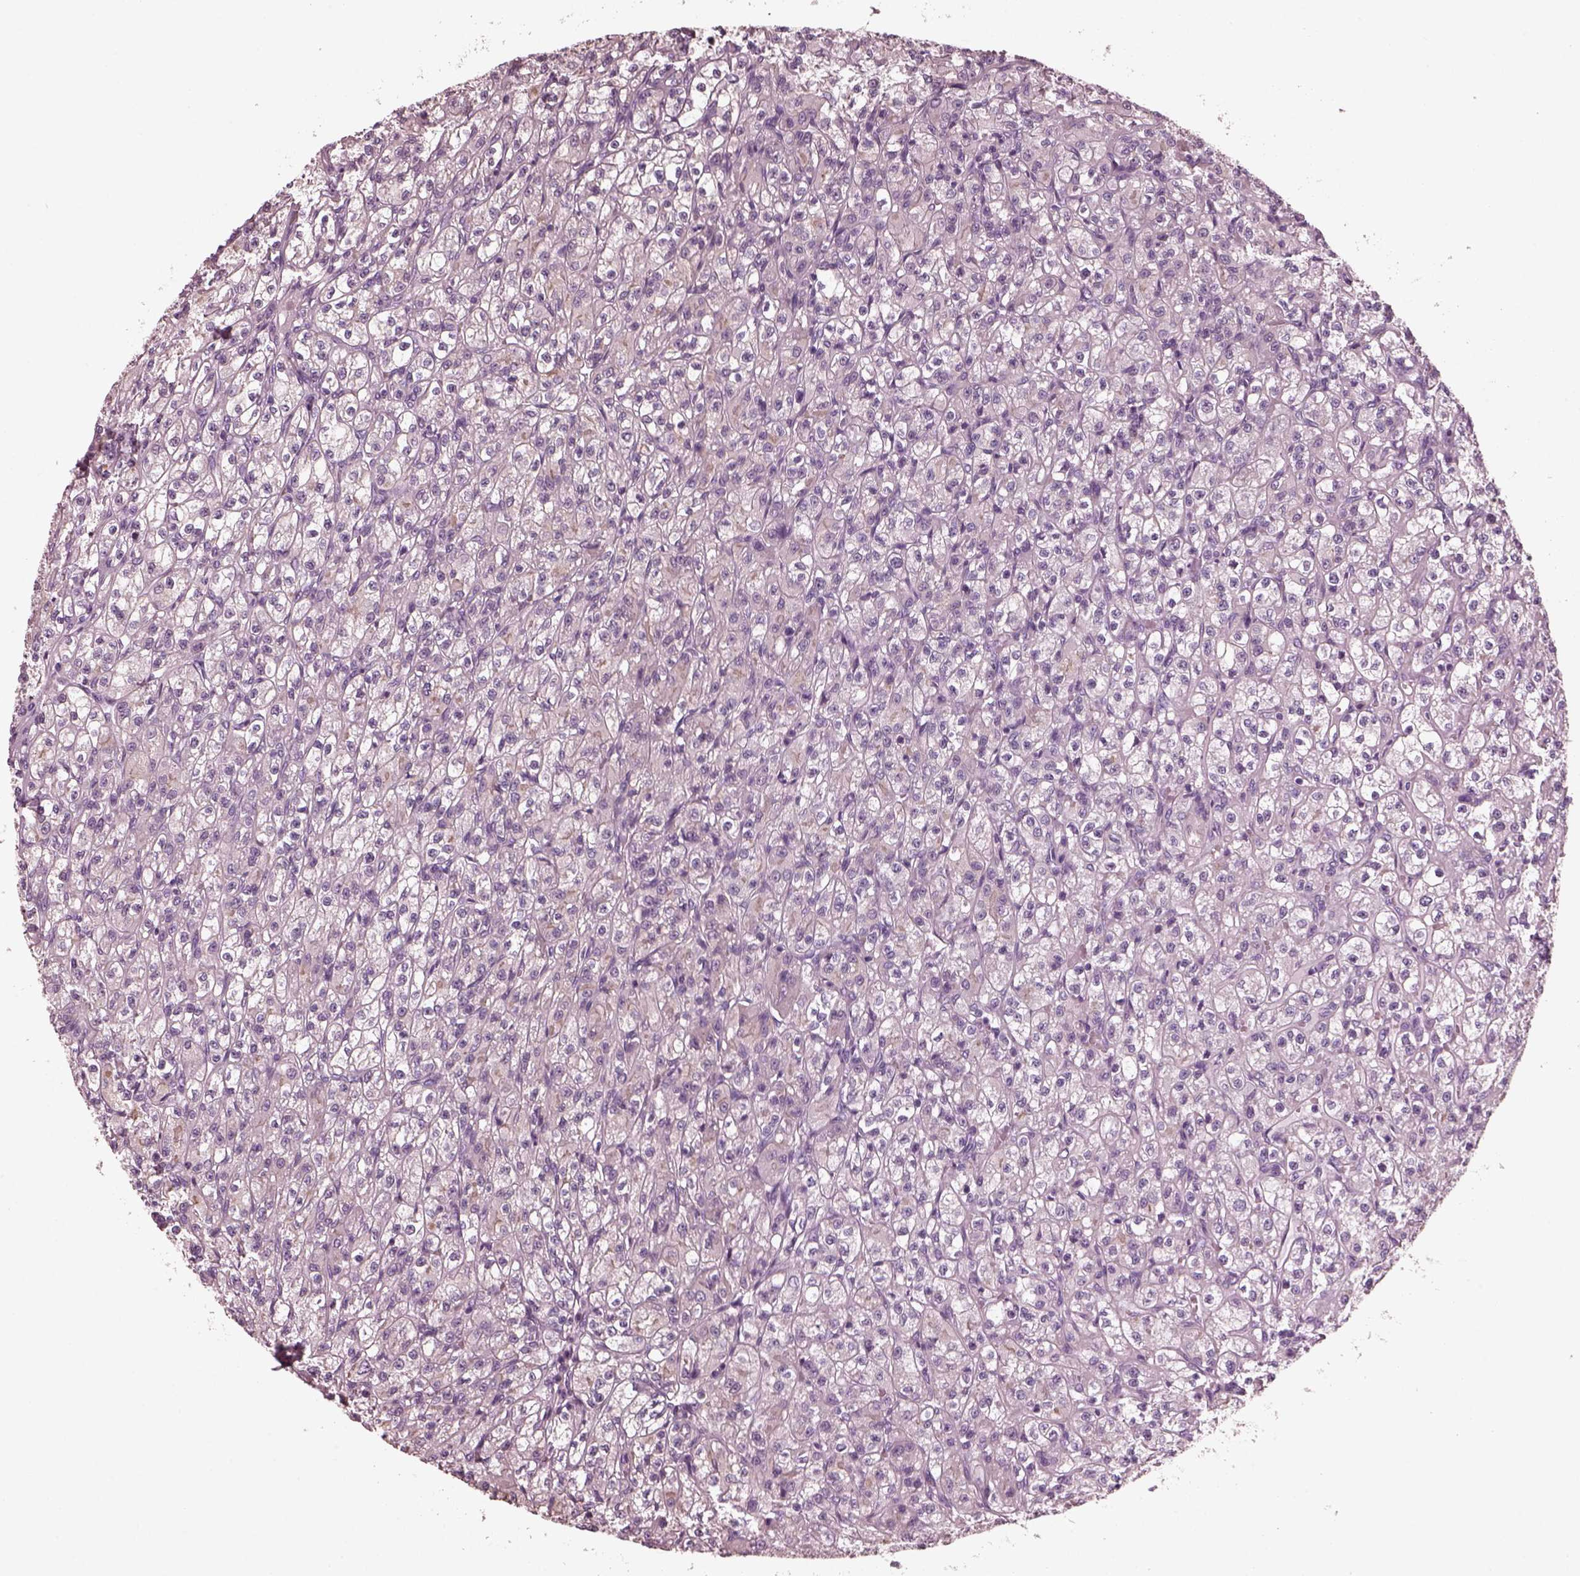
{"staining": {"intensity": "negative", "quantity": "none", "location": "none"}, "tissue": "renal cancer", "cell_type": "Tumor cells", "image_type": "cancer", "snomed": [{"axis": "morphology", "description": "Adenocarcinoma, NOS"}, {"axis": "topography", "description": "Kidney"}], "caption": "This is an immunohistochemistry micrograph of renal cancer. There is no expression in tumor cells.", "gene": "CGA", "patient": {"sex": "female", "age": 70}}